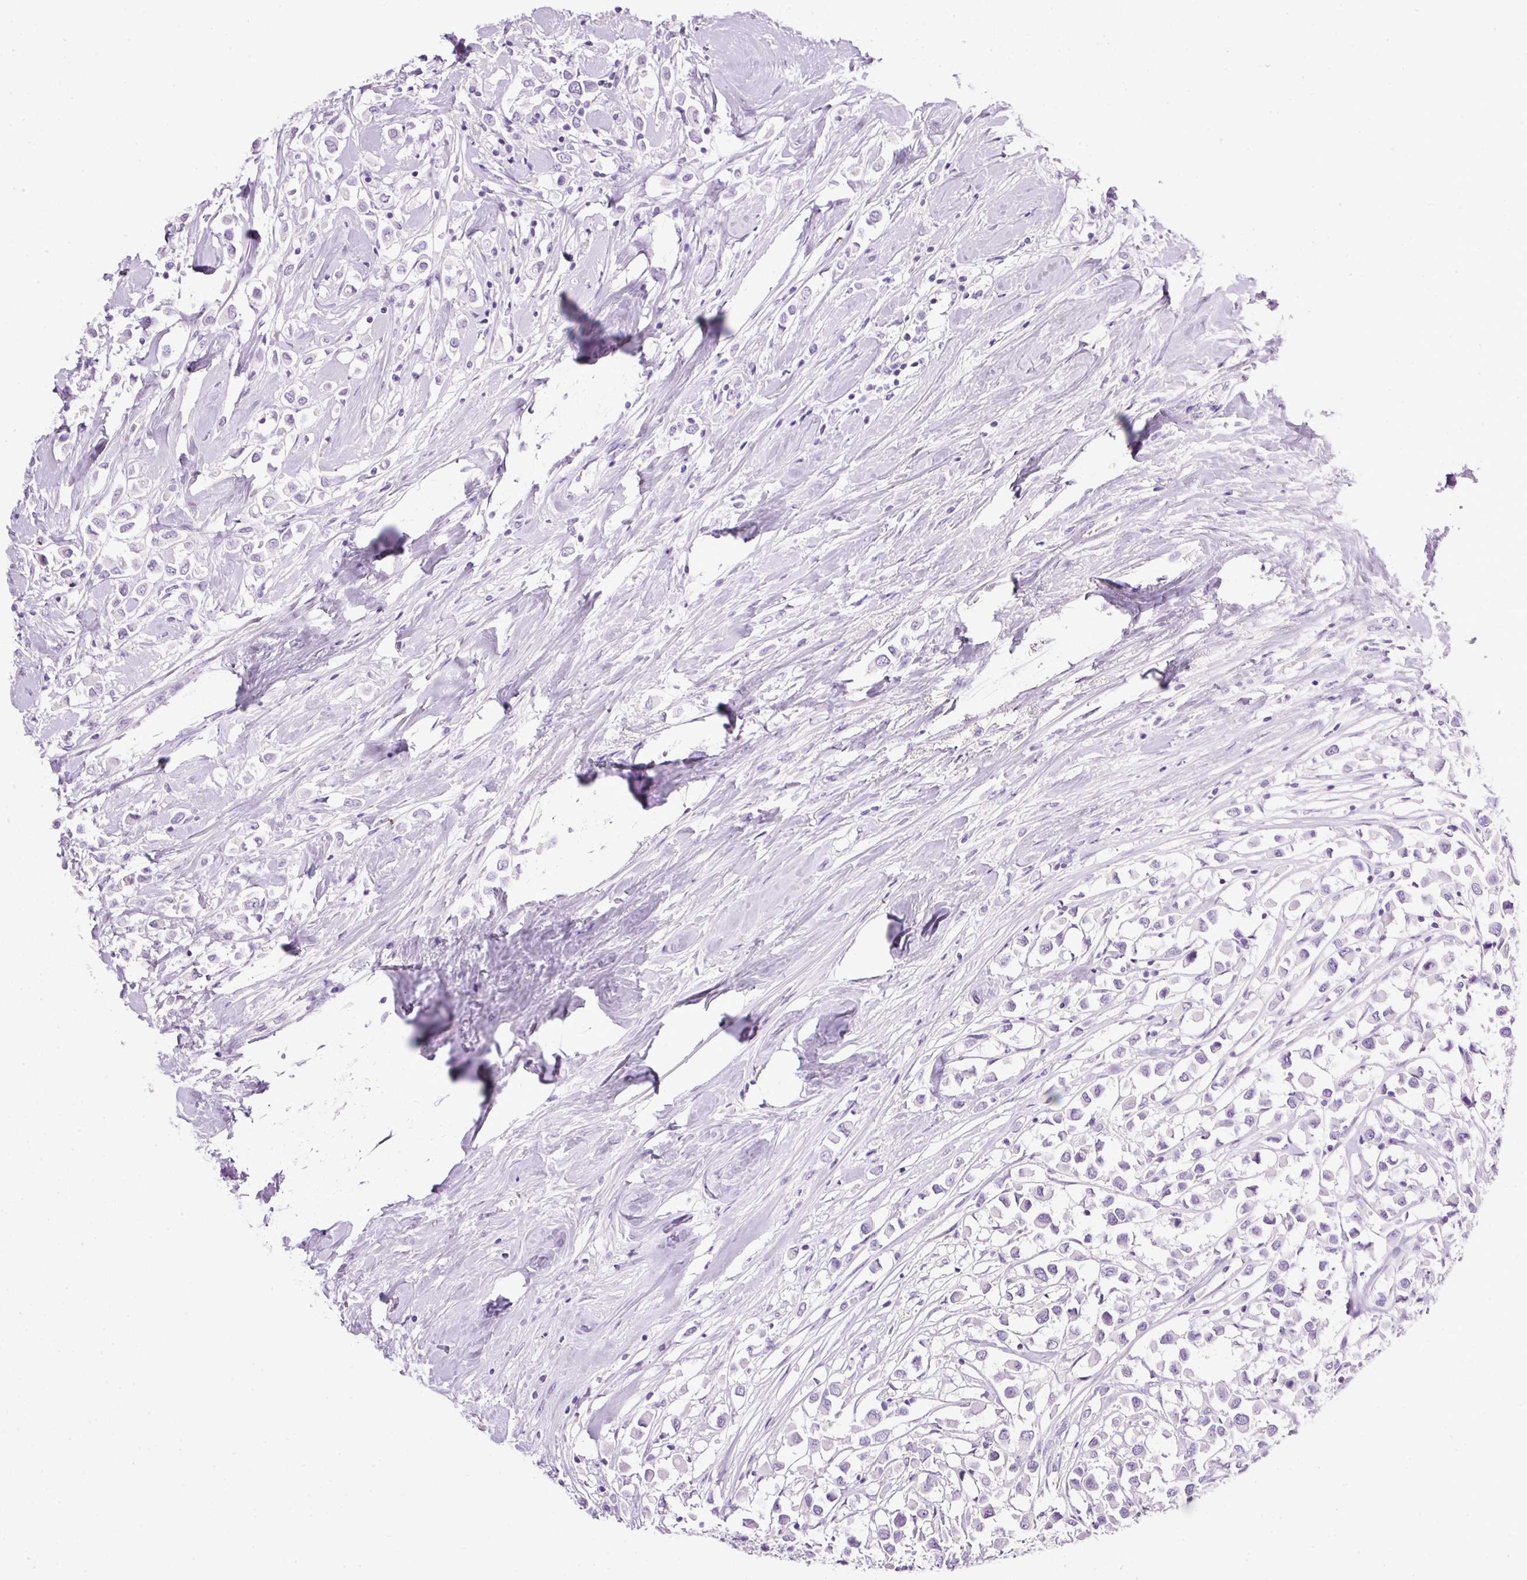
{"staining": {"intensity": "negative", "quantity": "none", "location": "none"}, "tissue": "breast cancer", "cell_type": "Tumor cells", "image_type": "cancer", "snomed": [{"axis": "morphology", "description": "Duct carcinoma"}, {"axis": "topography", "description": "Breast"}], "caption": "This micrograph is of breast cancer stained with immunohistochemistry (IHC) to label a protein in brown with the nuclei are counter-stained blue. There is no positivity in tumor cells. (Brightfield microscopy of DAB (3,3'-diaminobenzidine) immunohistochemistry (IHC) at high magnification).", "gene": "BSND", "patient": {"sex": "female", "age": 61}}